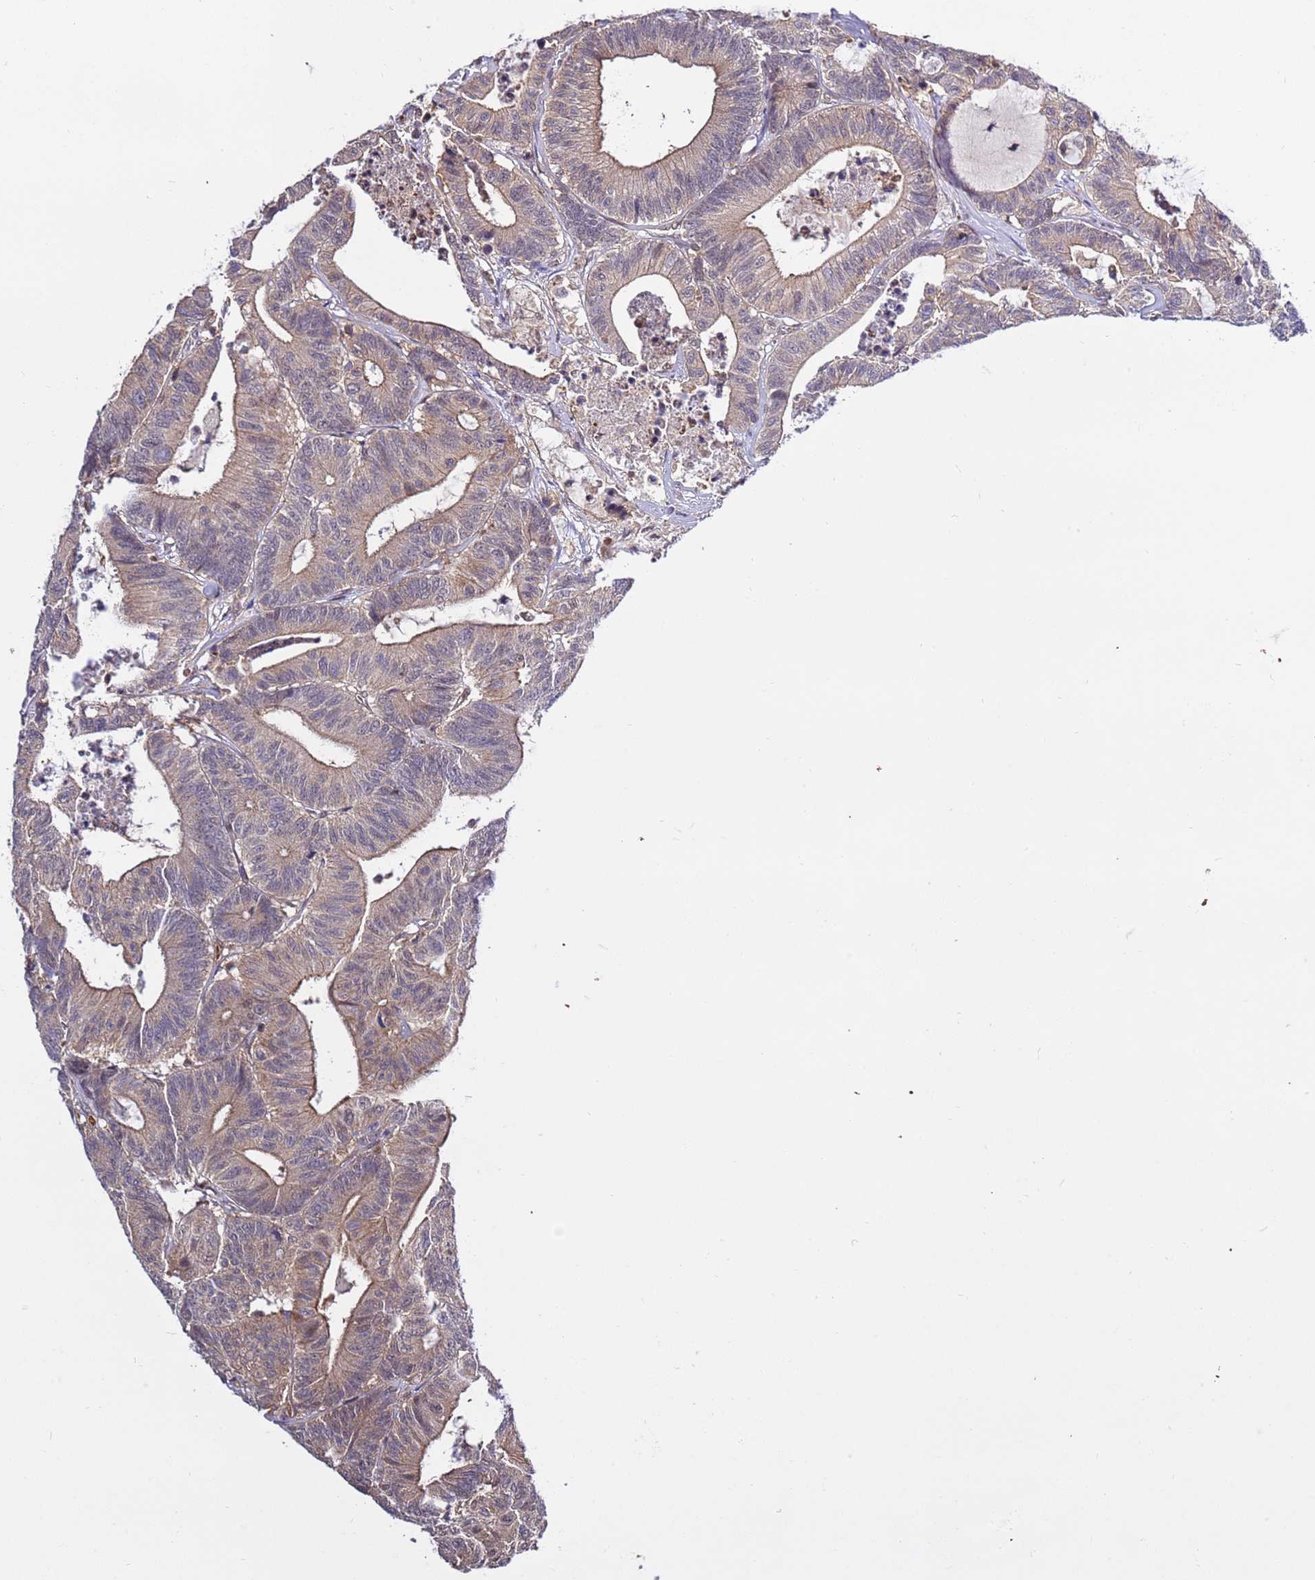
{"staining": {"intensity": "moderate", "quantity": "<25%", "location": "cytoplasmic/membranous"}, "tissue": "colorectal cancer", "cell_type": "Tumor cells", "image_type": "cancer", "snomed": [{"axis": "morphology", "description": "Adenocarcinoma, NOS"}, {"axis": "topography", "description": "Colon"}], "caption": "A high-resolution histopathology image shows immunohistochemistry (IHC) staining of adenocarcinoma (colorectal), which displays moderate cytoplasmic/membranous expression in about <25% of tumor cells.", "gene": "GEN1", "patient": {"sex": "female", "age": 84}}